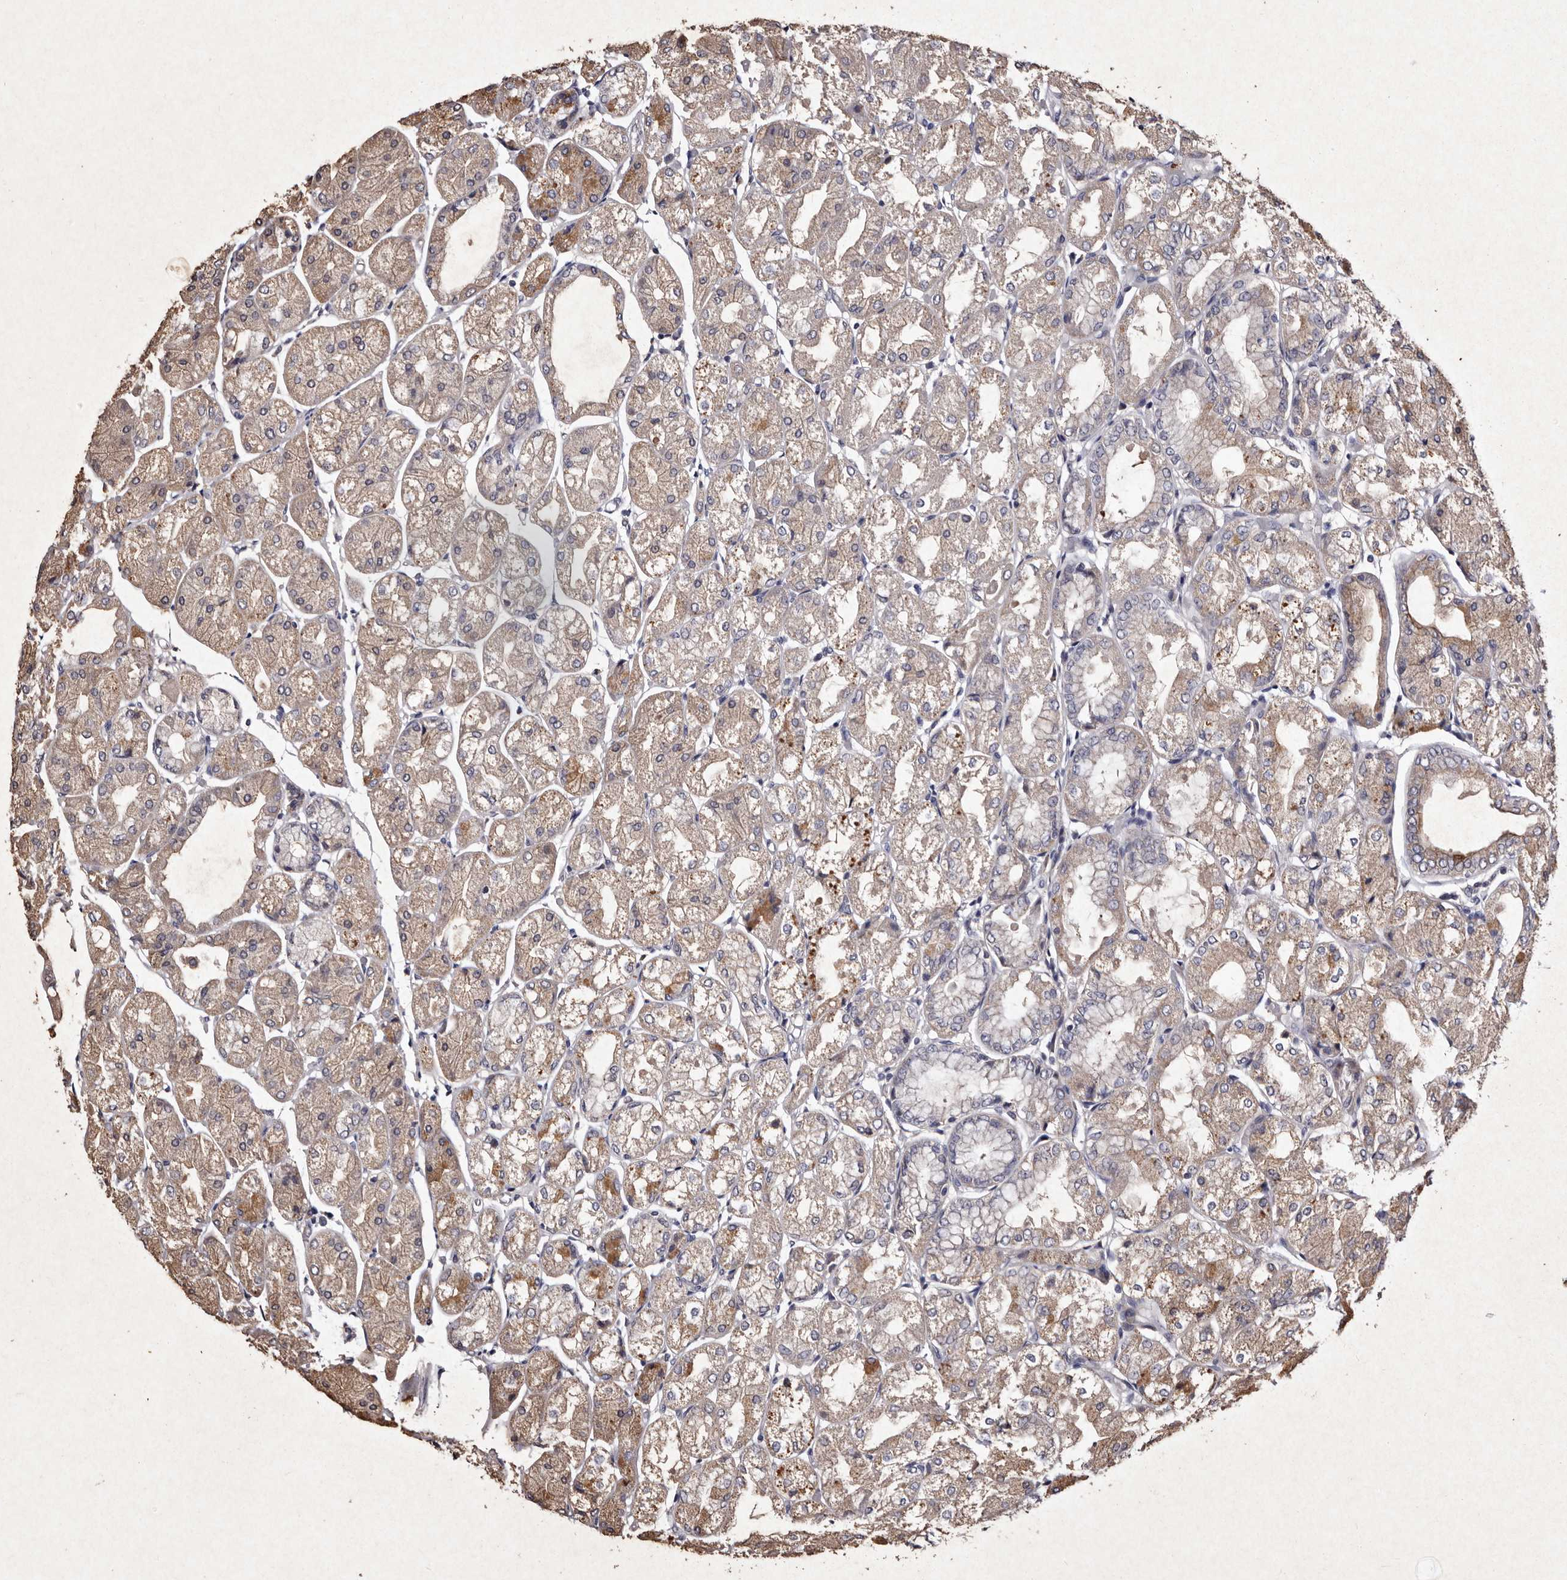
{"staining": {"intensity": "moderate", "quantity": "25%-75%", "location": "cytoplasmic/membranous"}, "tissue": "stomach", "cell_type": "Glandular cells", "image_type": "normal", "snomed": [{"axis": "morphology", "description": "Normal tissue, NOS"}, {"axis": "topography", "description": "Stomach, upper"}], "caption": "A brown stain shows moderate cytoplasmic/membranous positivity of a protein in glandular cells of benign stomach. The protein is stained brown, and the nuclei are stained in blue (DAB IHC with brightfield microscopy, high magnification).", "gene": "TFB1M", "patient": {"sex": "male", "age": 72}}